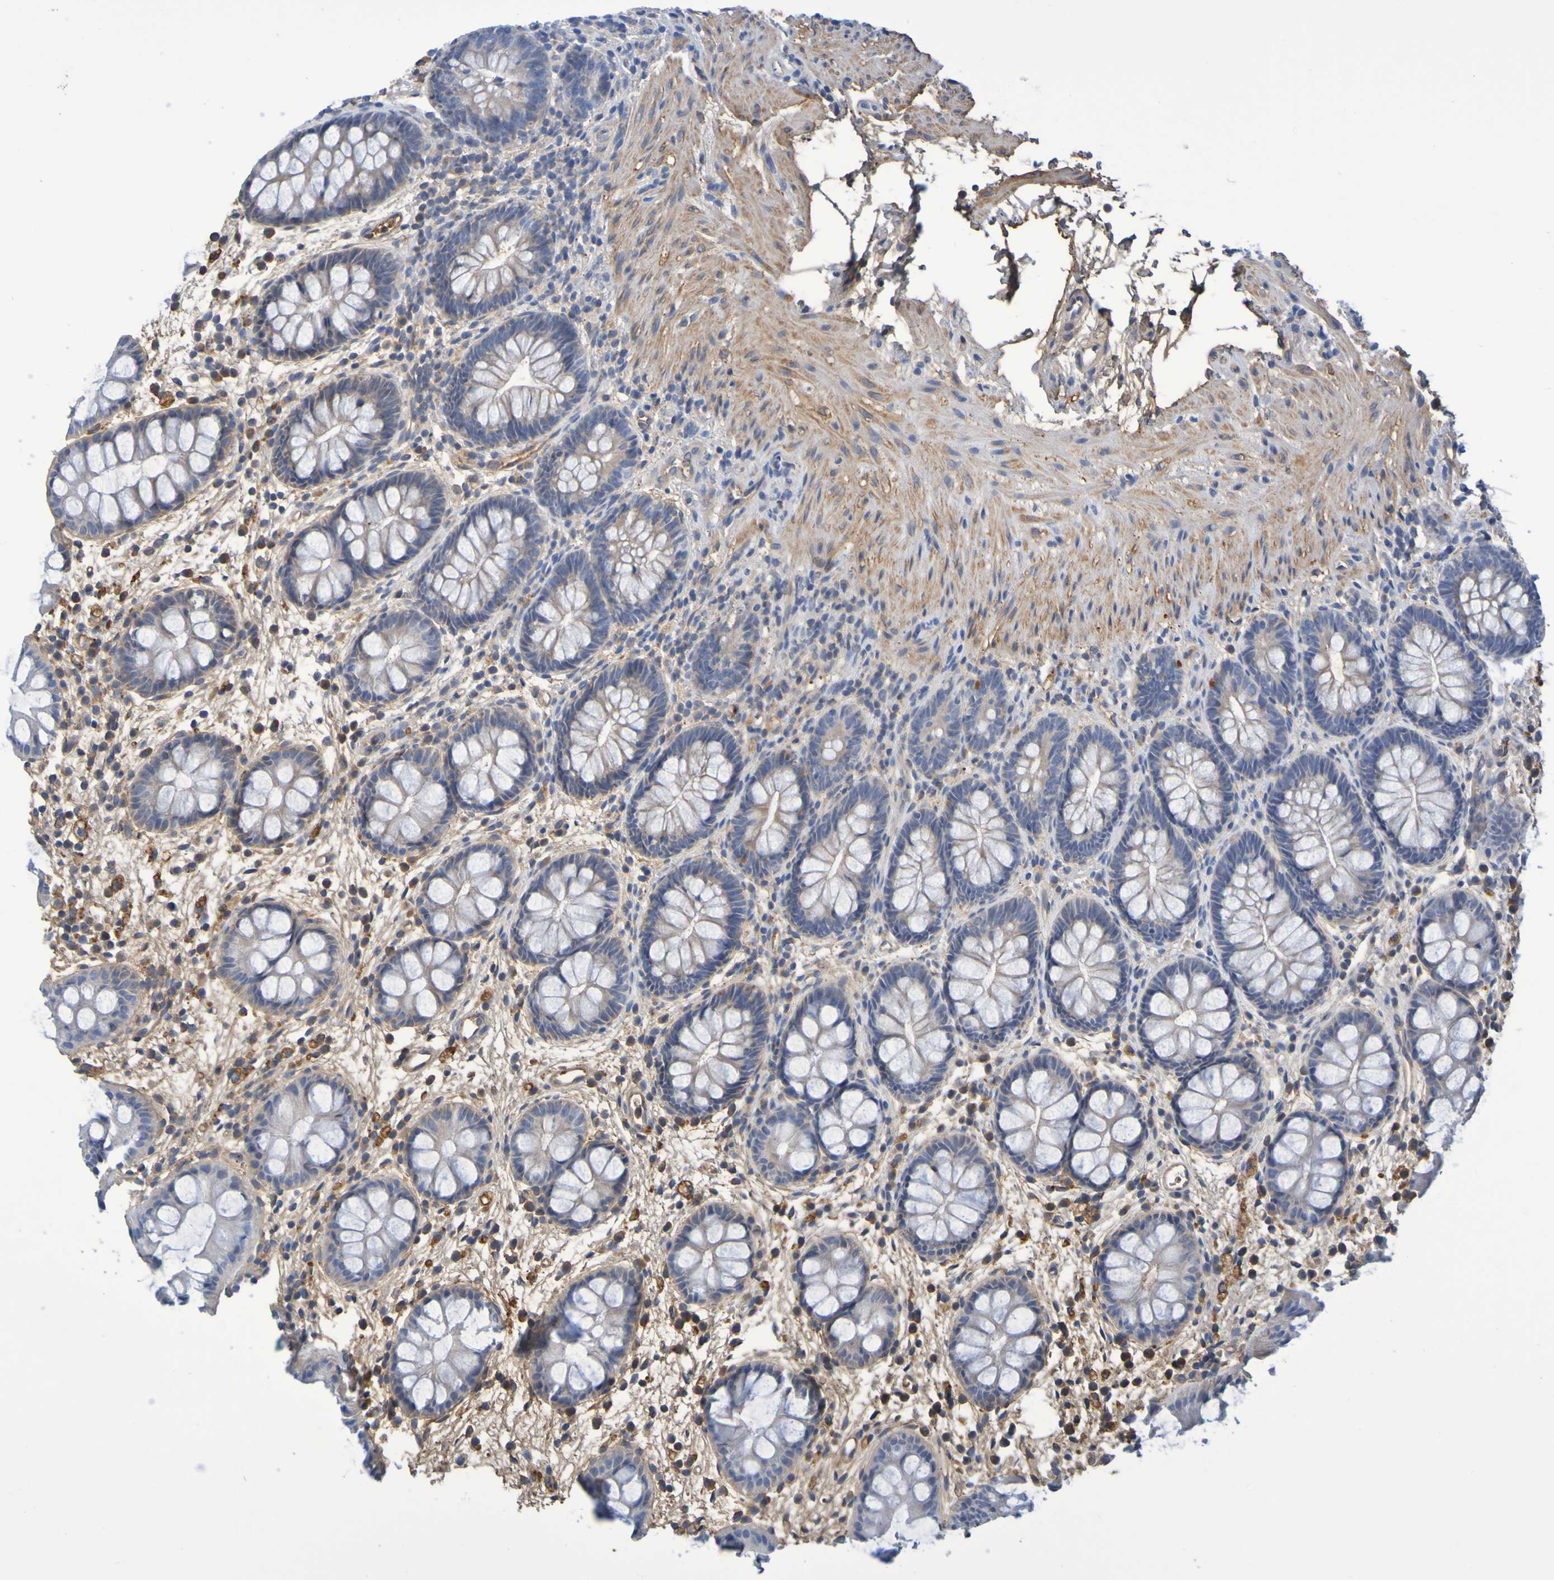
{"staining": {"intensity": "weak", "quantity": "<25%", "location": "cytoplasmic/membranous"}, "tissue": "rectum", "cell_type": "Glandular cells", "image_type": "normal", "snomed": [{"axis": "morphology", "description": "Normal tissue, NOS"}, {"axis": "topography", "description": "Rectum"}], "caption": "This is an immunohistochemistry histopathology image of unremarkable rectum. There is no positivity in glandular cells.", "gene": "GAB3", "patient": {"sex": "female", "age": 24}}